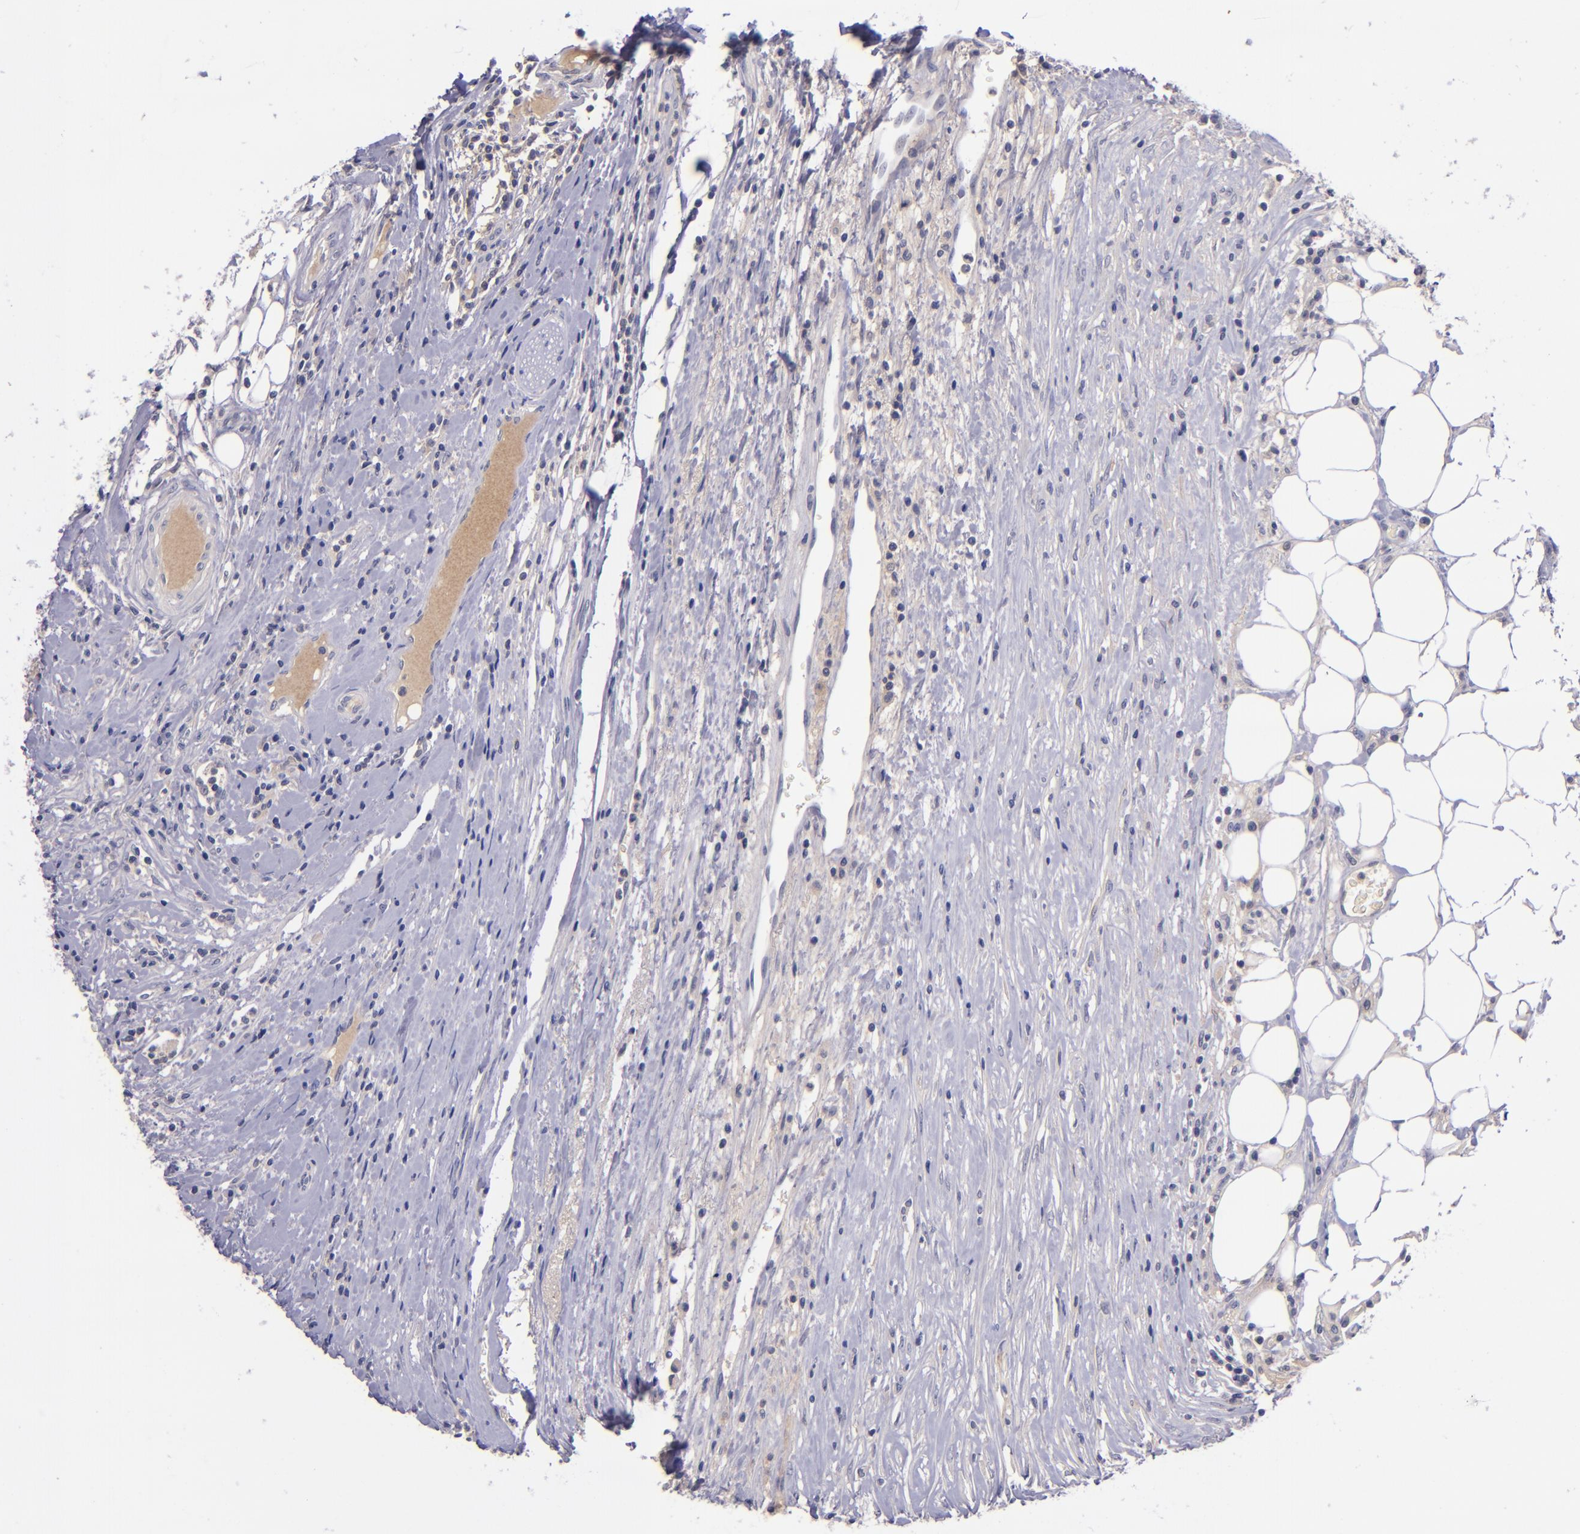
{"staining": {"intensity": "negative", "quantity": "none", "location": "none"}, "tissue": "colorectal cancer", "cell_type": "Tumor cells", "image_type": "cancer", "snomed": [{"axis": "morphology", "description": "Adenocarcinoma, NOS"}, {"axis": "topography", "description": "Colon"}], "caption": "Immunohistochemistry (IHC) micrograph of neoplastic tissue: human adenocarcinoma (colorectal) stained with DAB (3,3'-diaminobenzidine) demonstrates no significant protein staining in tumor cells. (Immunohistochemistry, brightfield microscopy, high magnification).", "gene": "RBP4", "patient": {"sex": "female", "age": 53}}